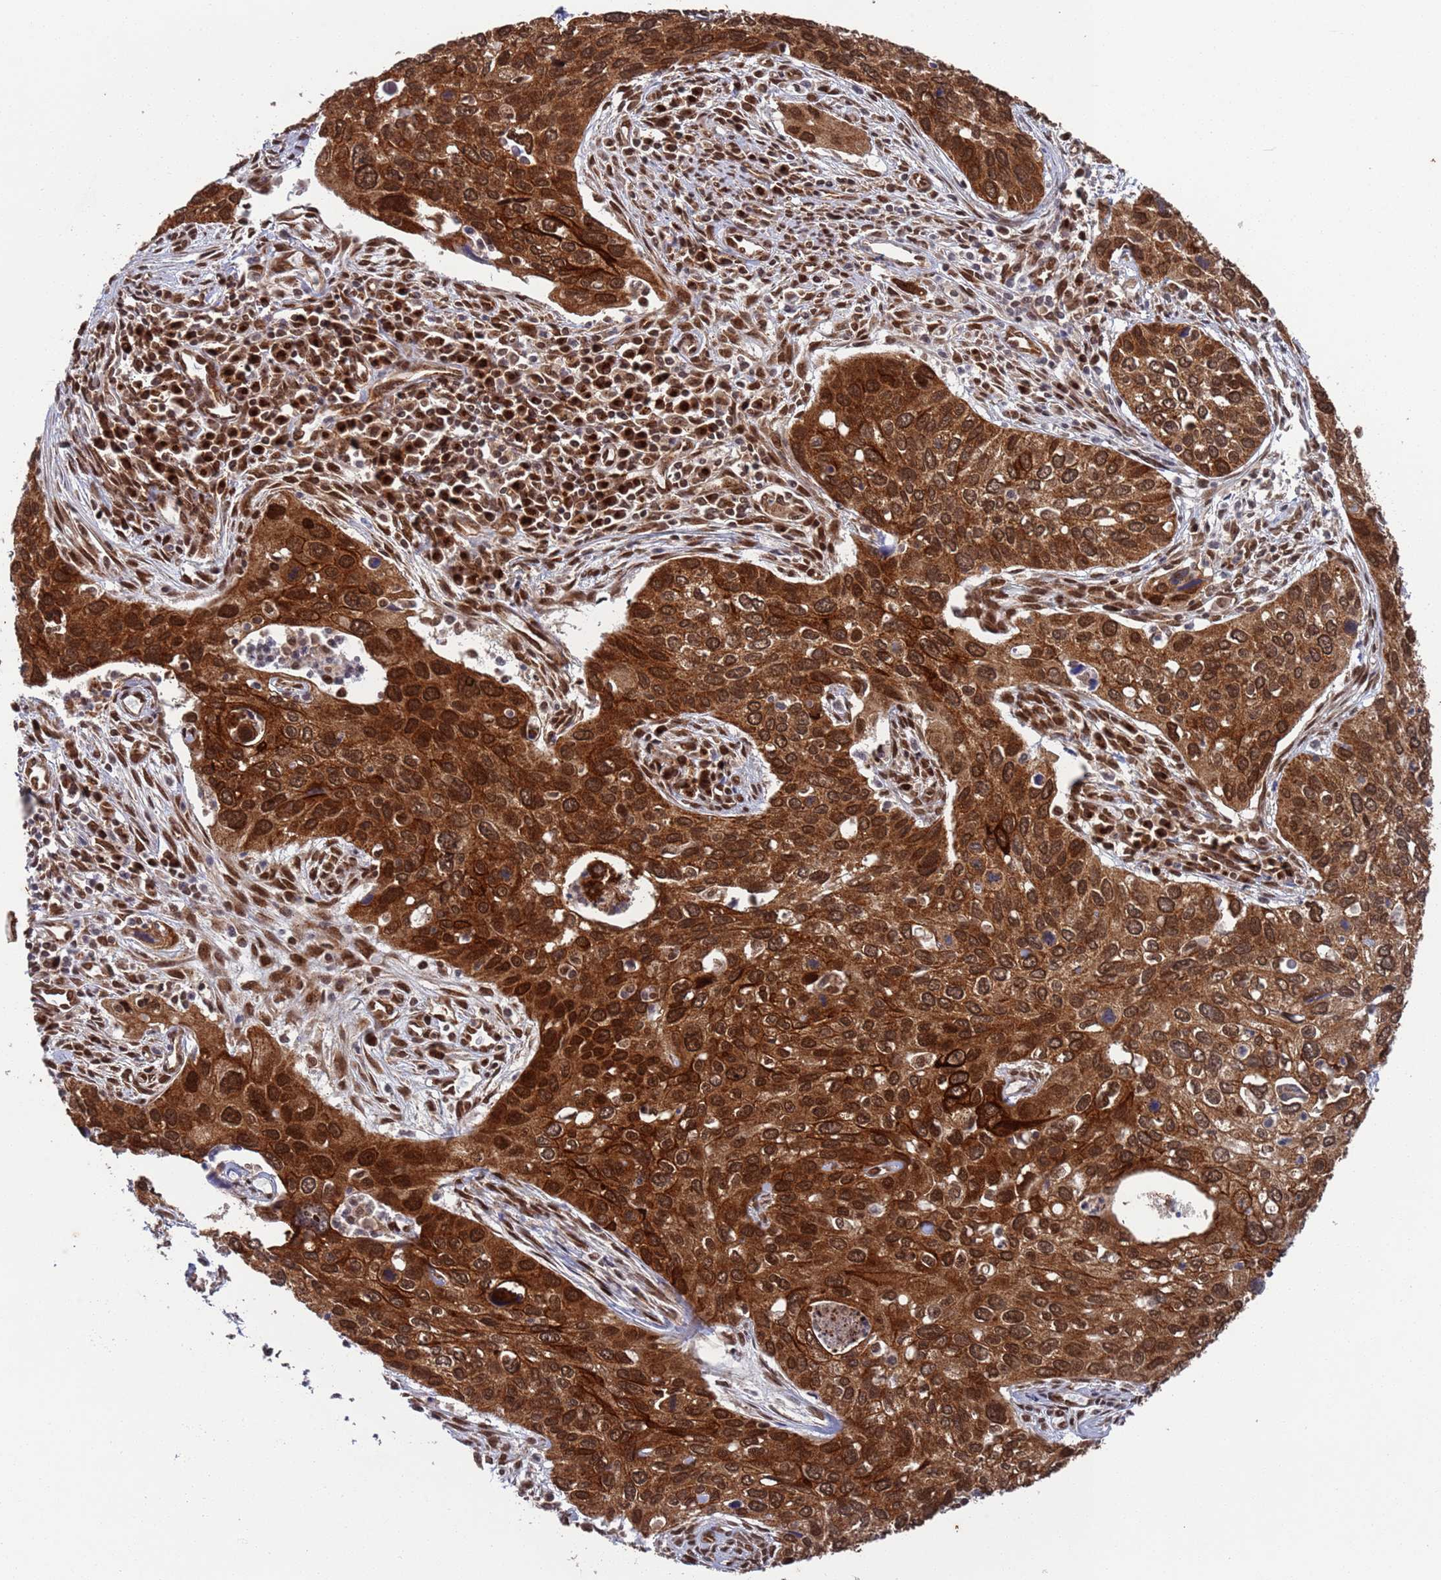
{"staining": {"intensity": "strong", "quantity": ">75%", "location": "cytoplasmic/membranous,nuclear"}, "tissue": "cervical cancer", "cell_type": "Tumor cells", "image_type": "cancer", "snomed": [{"axis": "morphology", "description": "Squamous cell carcinoma, NOS"}, {"axis": "topography", "description": "Cervix"}], "caption": "Immunohistochemical staining of cervical cancer (squamous cell carcinoma) shows strong cytoplasmic/membranous and nuclear protein staining in about >75% of tumor cells.", "gene": "FUBP3", "patient": {"sex": "female", "age": 55}}